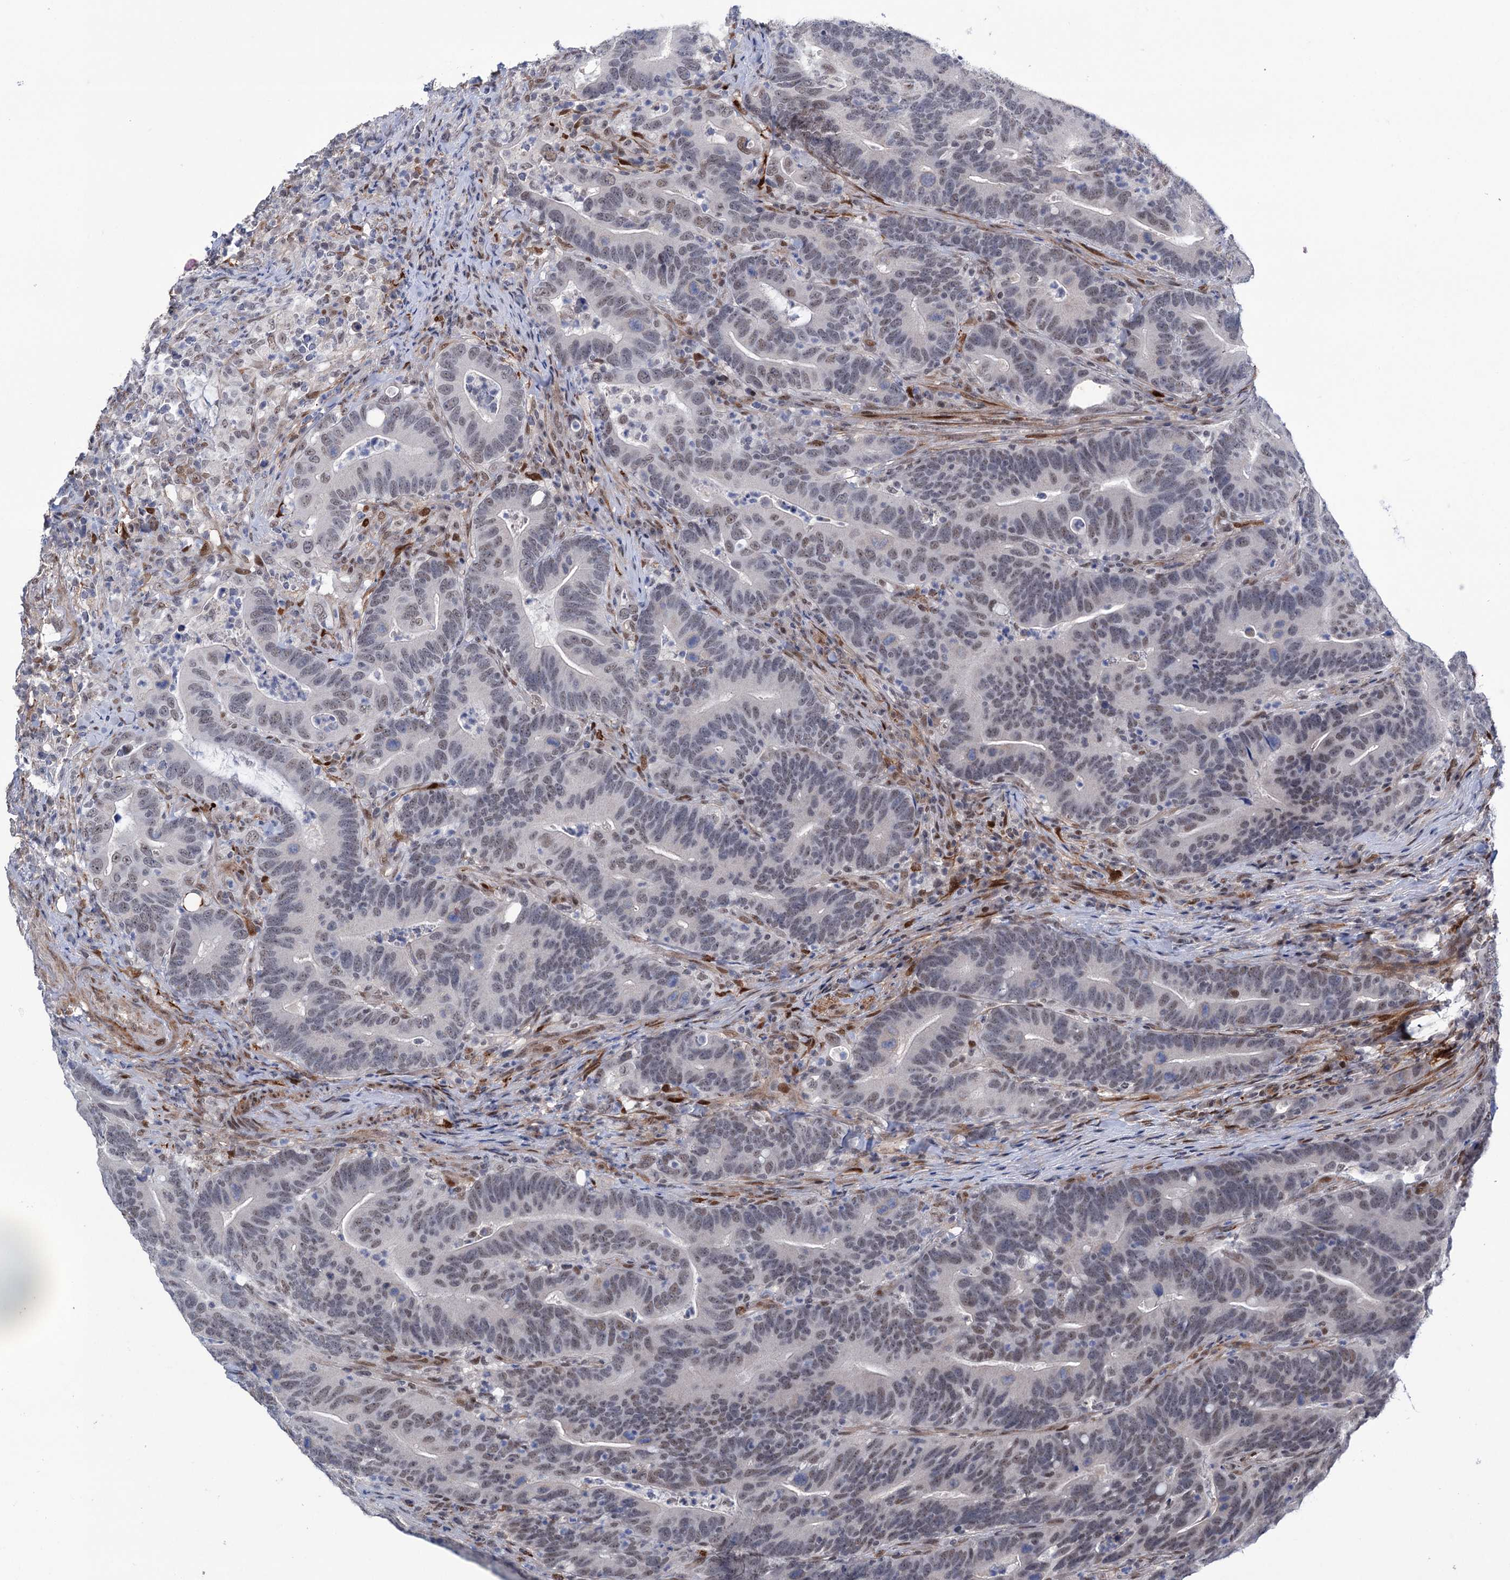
{"staining": {"intensity": "weak", "quantity": "<25%", "location": "nuclear"}, "tissue": "colorectal cancer", "cell_type": "Tumor cells", "image_type": "cancer", "snomed": [{"axis": "morphology", "description": "Adenocarcinoma, NOS"}, {"axis": "topography", "description": "Colon"}], "caption": "This is an immunohistochemistry micrograph of colorectal adenocarcinoma. There is no expression in tumor cells.", "gene": "FAM53A", "patient": {"sex": "female", "age": 66}}